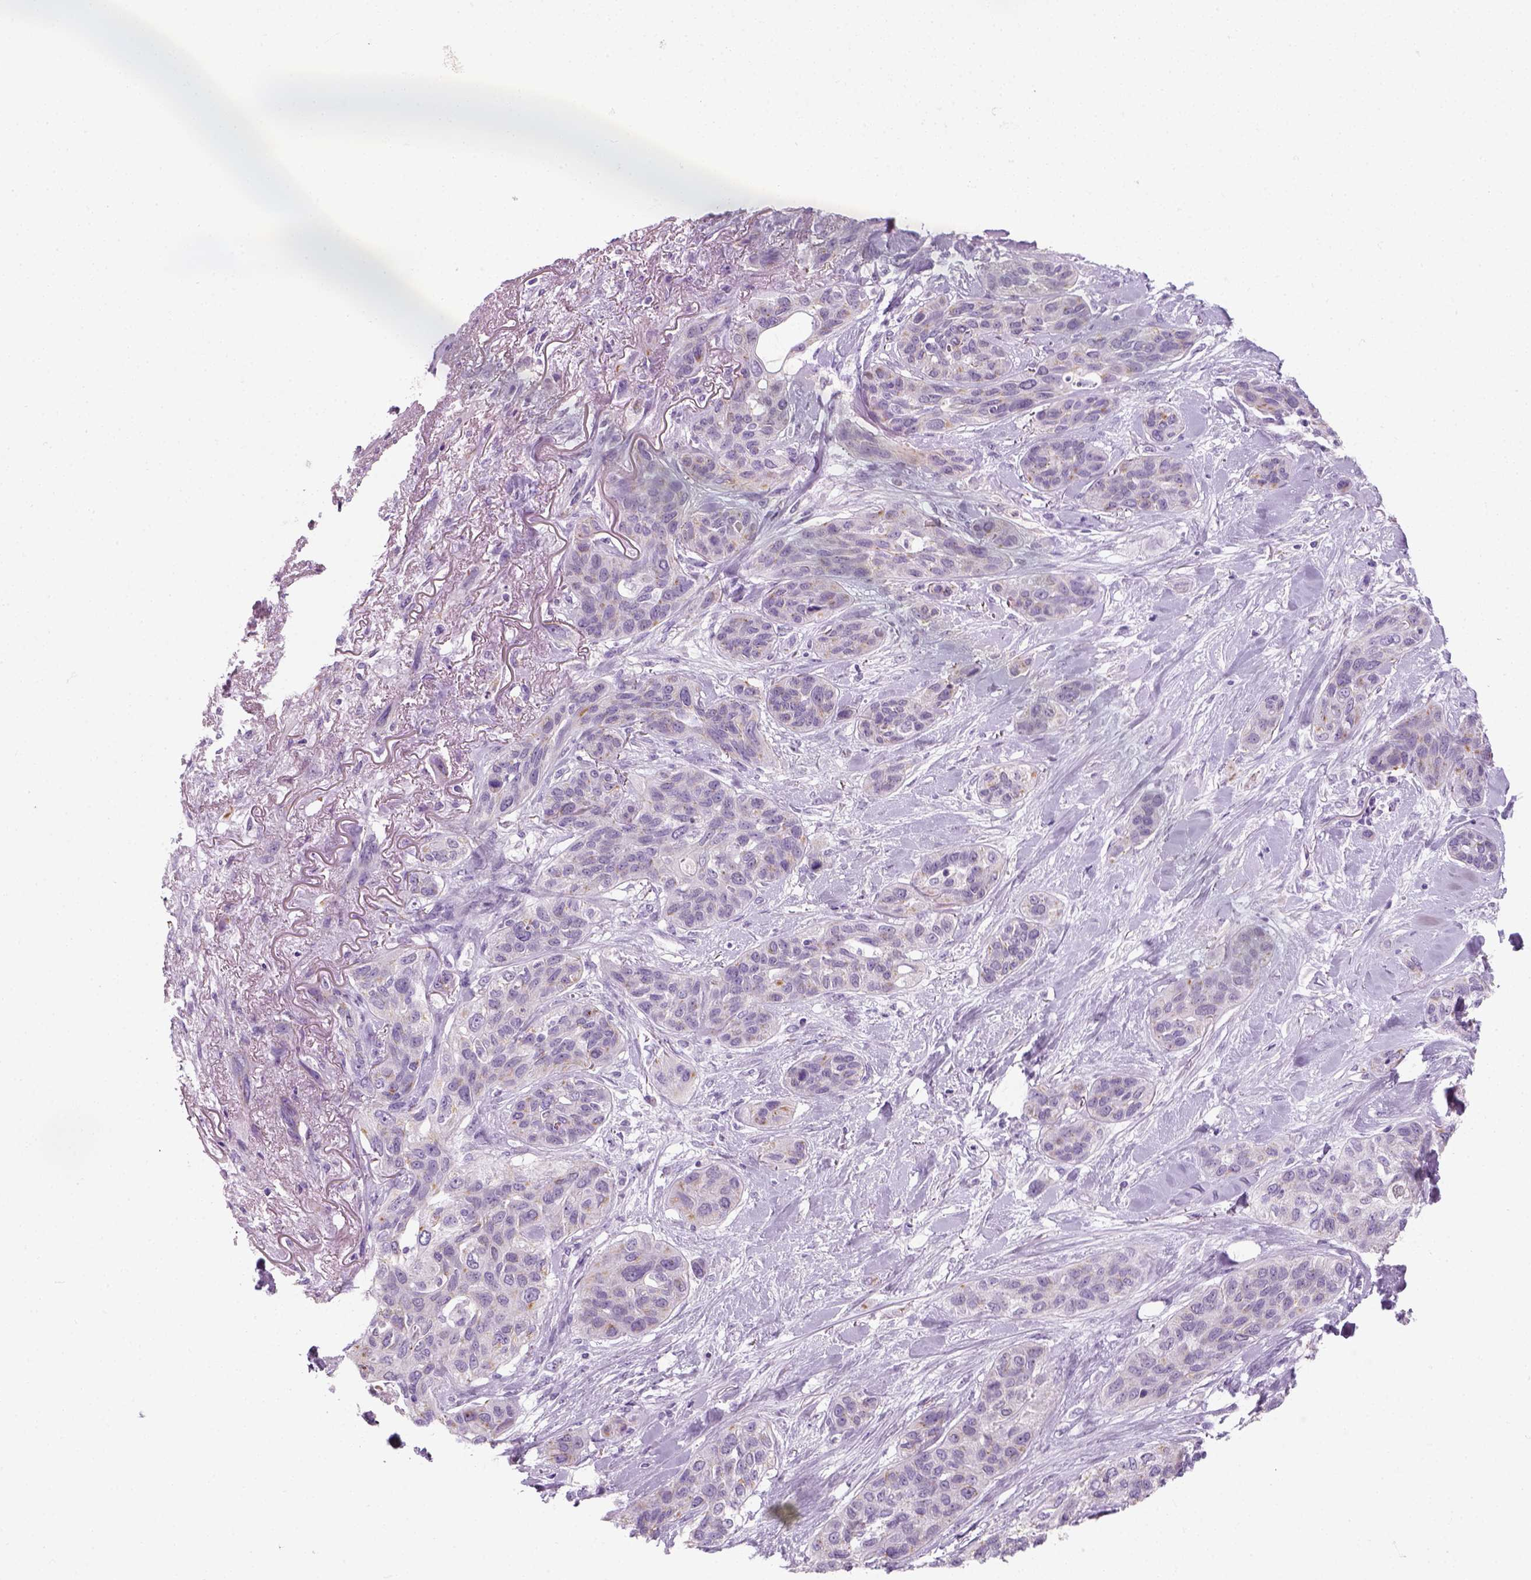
{"staining": {"intensity": "negative", "quantity": "none", "location": "none"}, "tissue": "lung cancer", "cell_type": "Tumor cells", "image_type": "cancer", "snomed": [{"axis": "morphology", "description": "Squamous cell carcinoma, NOS"}, {"axis": "topography", "description": "Lung"}], "caption": "Lung cancer stained for a protein using immunohistochemistry (IHC) exhibits no positivity tumor cells.", "gene": "IL4", "patient": {"sex": "female", "age": 70}}